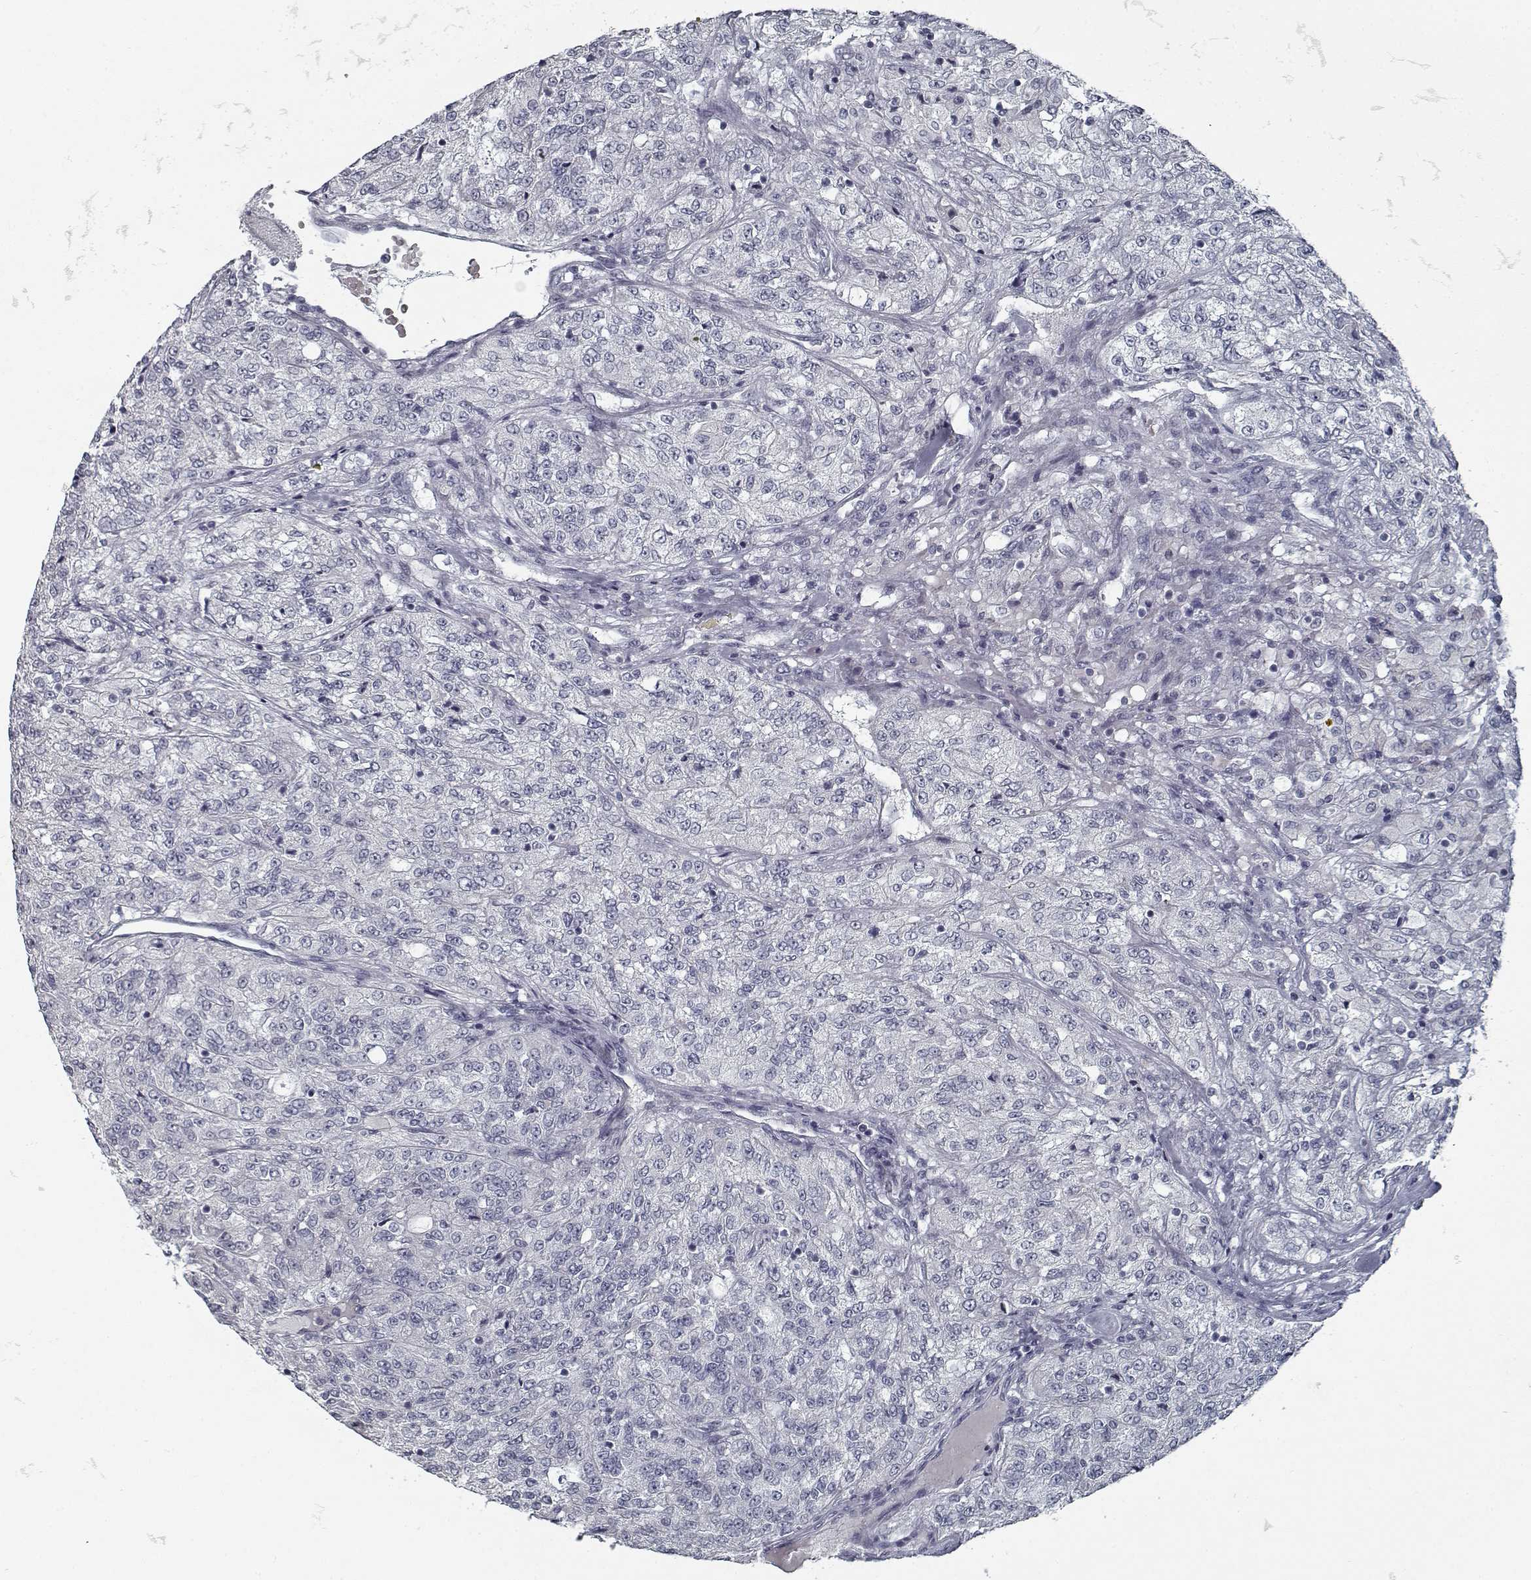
{"staining": {"intensity": "negative", "quantity": "none", "location": "none"}, "tissue": "renal cancer", "cell_type": "Tumor cells", "image_type": "cancer", "snomed": [{"axis": "morphology", "description": "Adenocarcinoma, NOS"}, {"axis": "topography", "description": "Kidney"}], "caption": "Tumor cells show no significant protein staining in renal cancer.", "gene": "GAD2", "patient": {"sex": "female", "age": 63}}